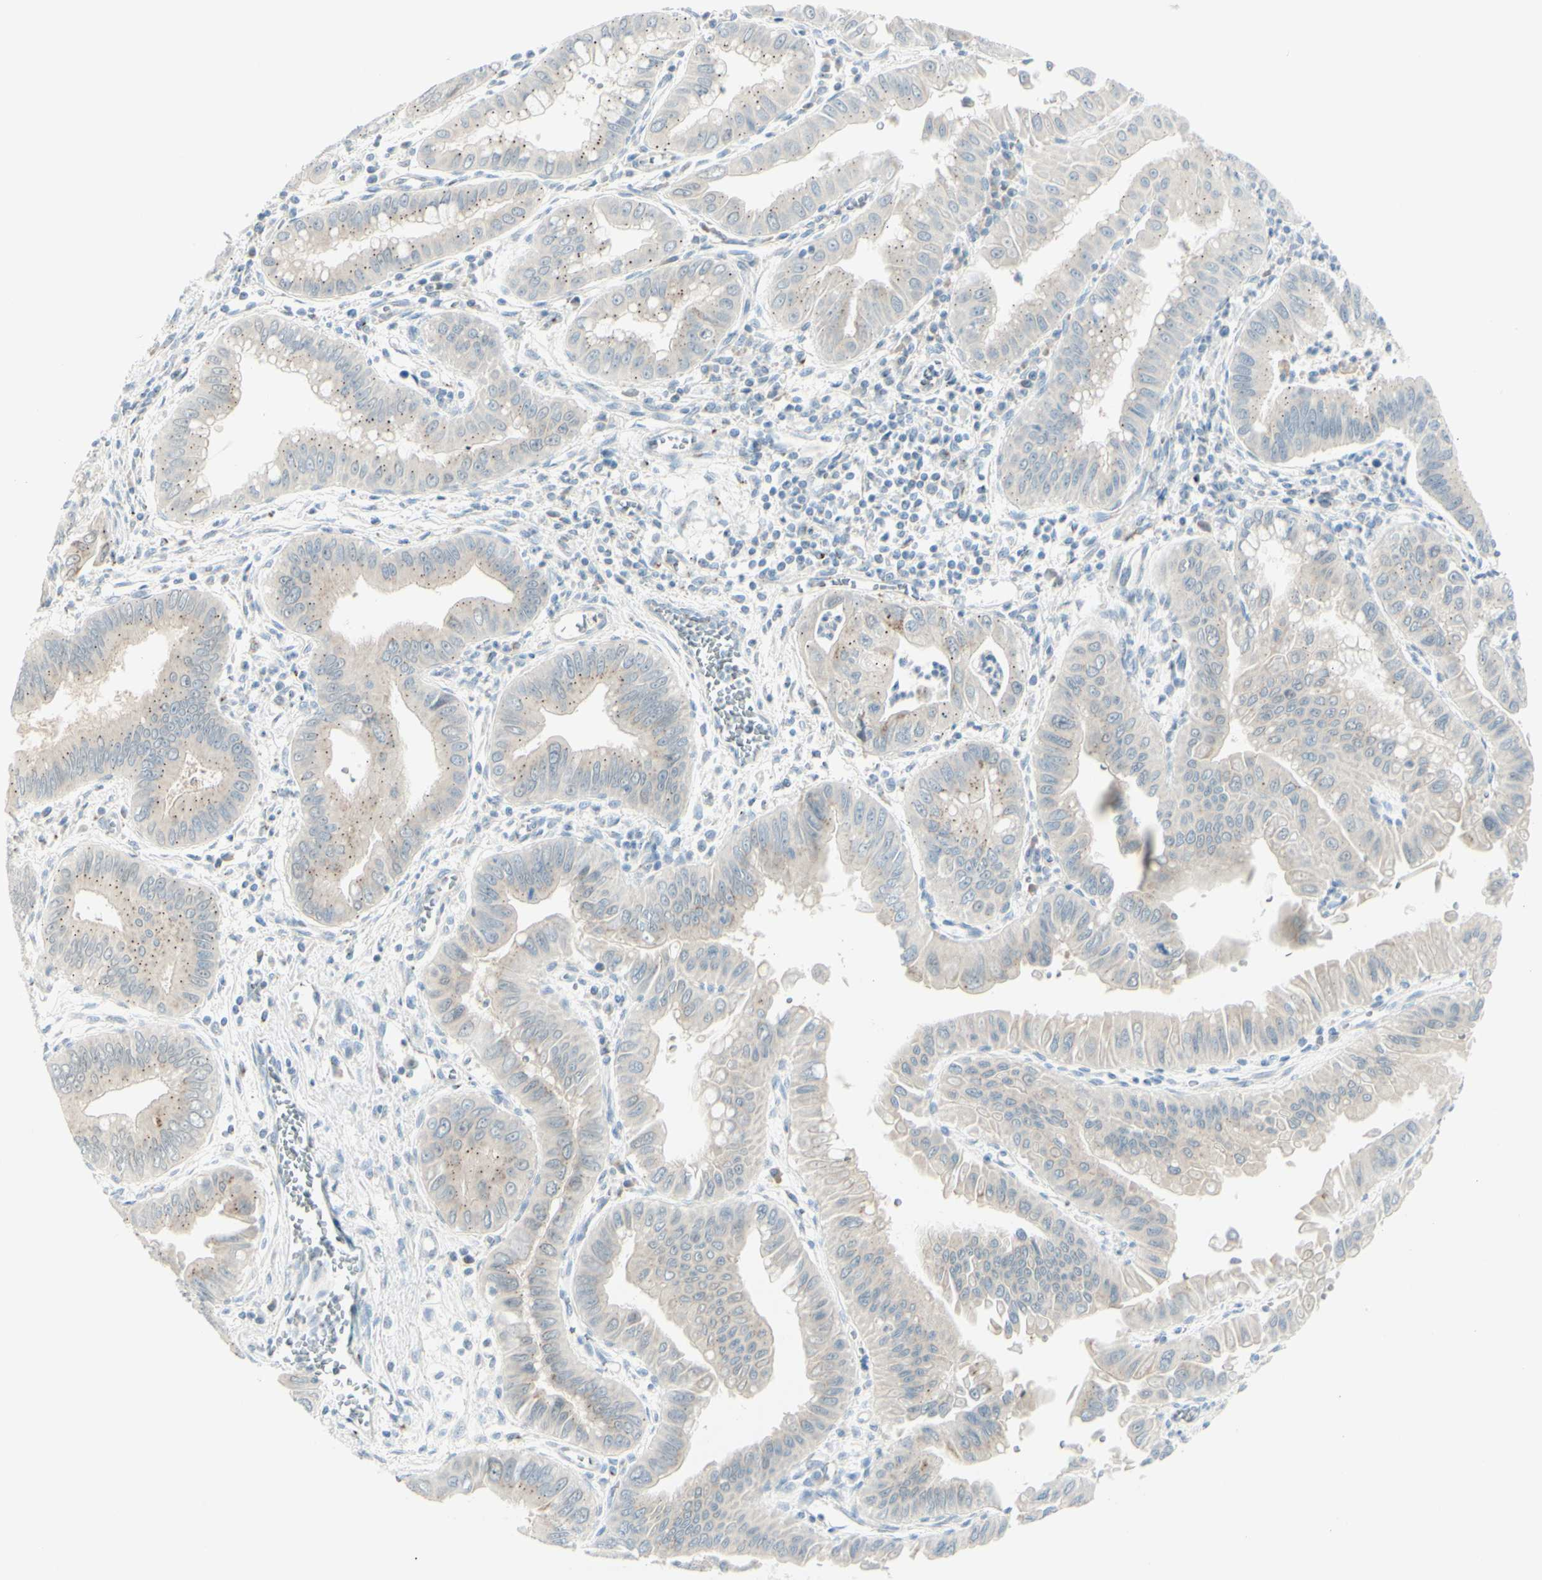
{"staining": {"intensity": "weak", "quantity": "25%-75%", "location": "cytoplasmic/membranous"}, "tissue": "pancreatic cancer", "cell_type": "Tumor cells", "image_type": "cancer", "snomed": [{"axis": "morphology", "description": "Normal tissue, NOS"}, {"axis": "topography", "description": "Lymph node"}], "caption": "Protein staining of pancreatic cancer tissue displays weak cytoplasmic/membranous staining in about 25%-75% of tumor cells.", "gene": "B4GALT1", "patient": {"sex": "male", "age": 50}}